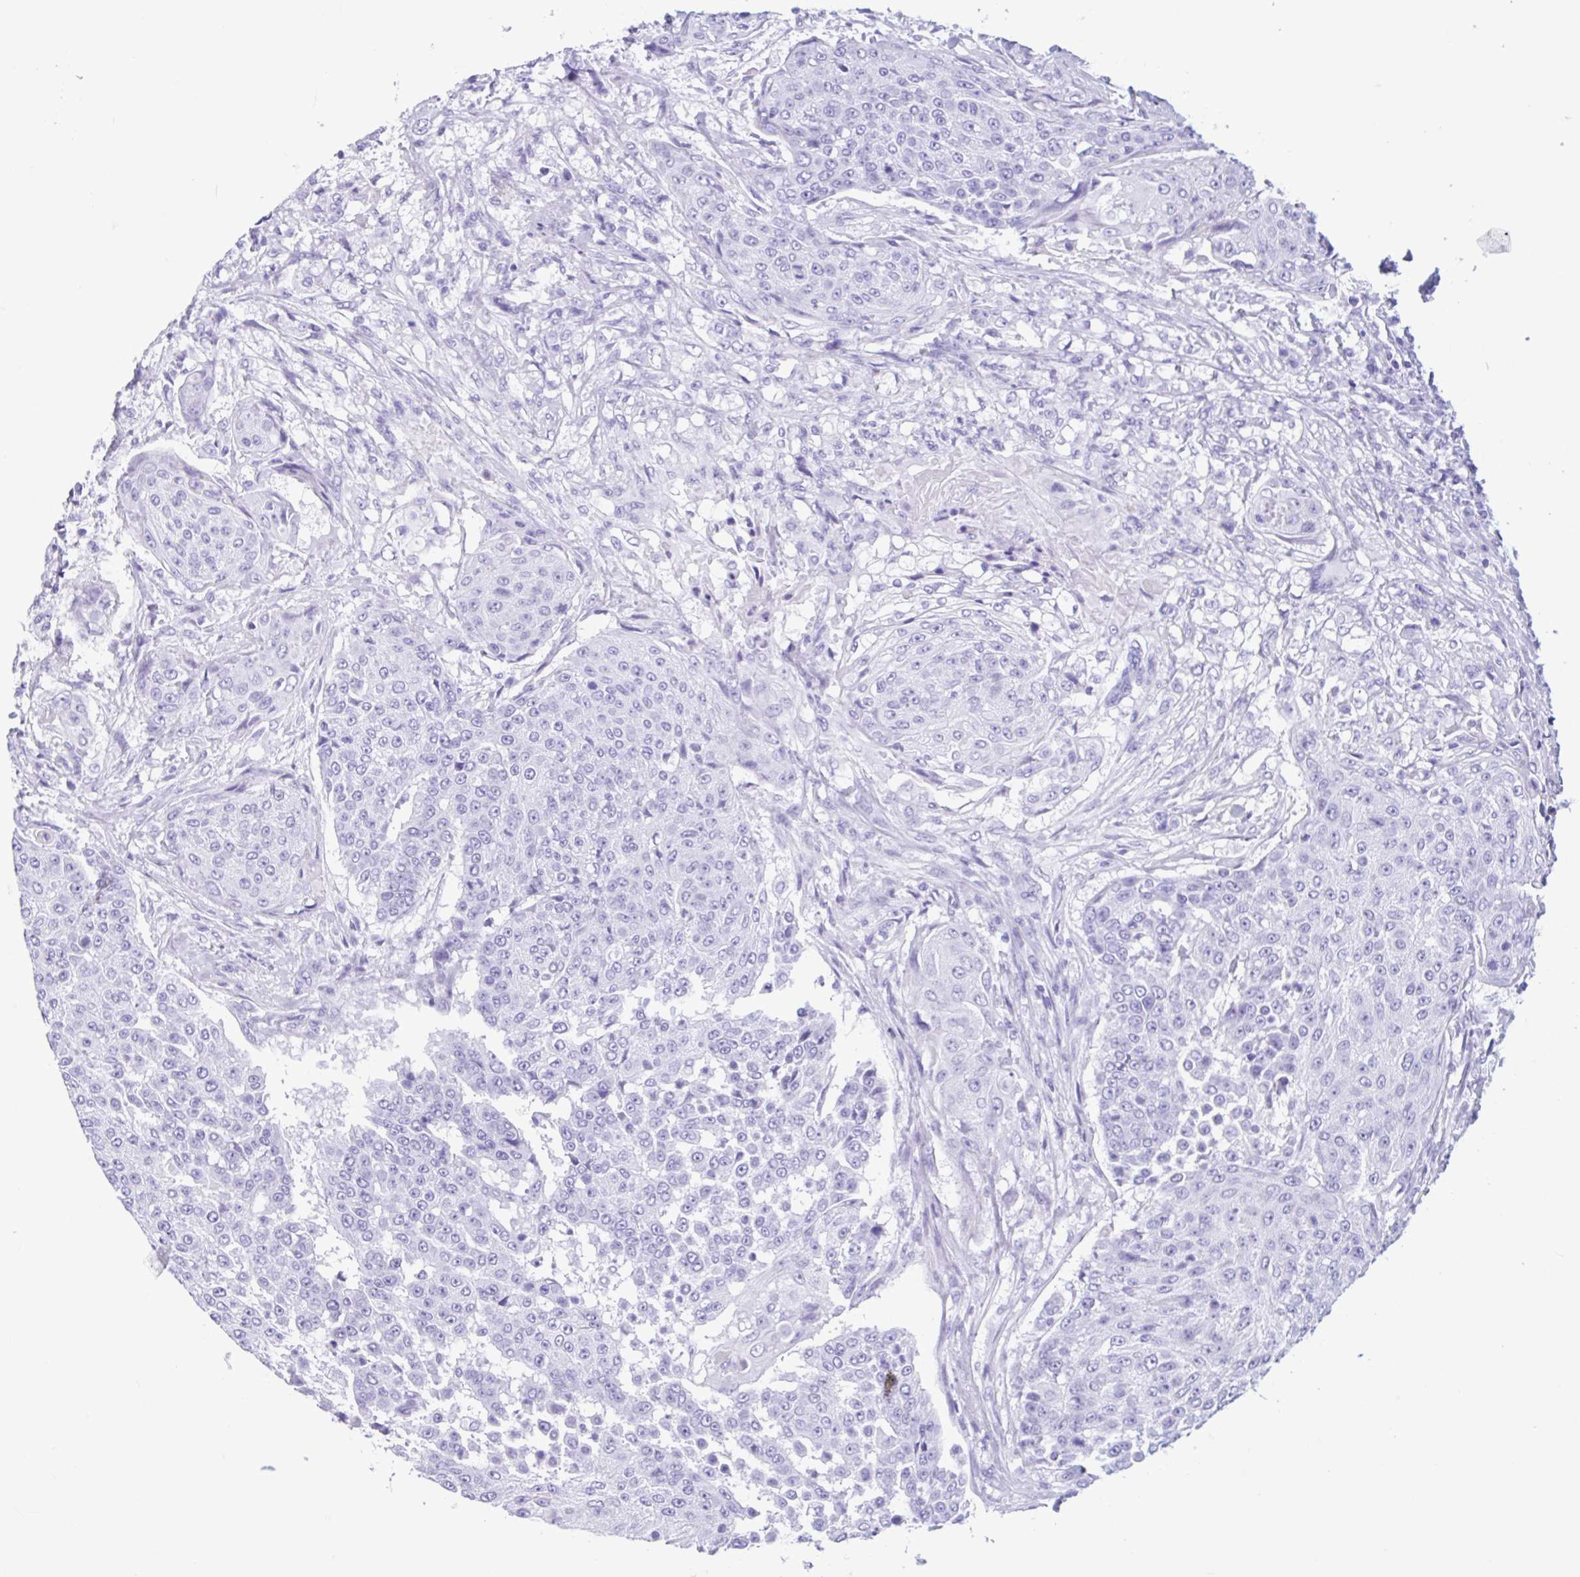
{"staining": {"intensity": "negative", "quantity": "none", "location": "none"}, "tissue": "urothelial cancer", "cell_type": "Tumor cells", "image_type": "cancer", "snomed": [{"axis": "morphology", "description": "Urothelial carcinoma, High grade"}, {"axis": "topography", "description": "Urinary bladder"}], "caption": "High magnification brightfield microscopy of urothelial cancer stained with DAB (brown) and counterstained with hematoxylin (blue): tumor cells show no significant expression.", "gene": "IAPP", "patient": {"sex": "female", "age": 63}}